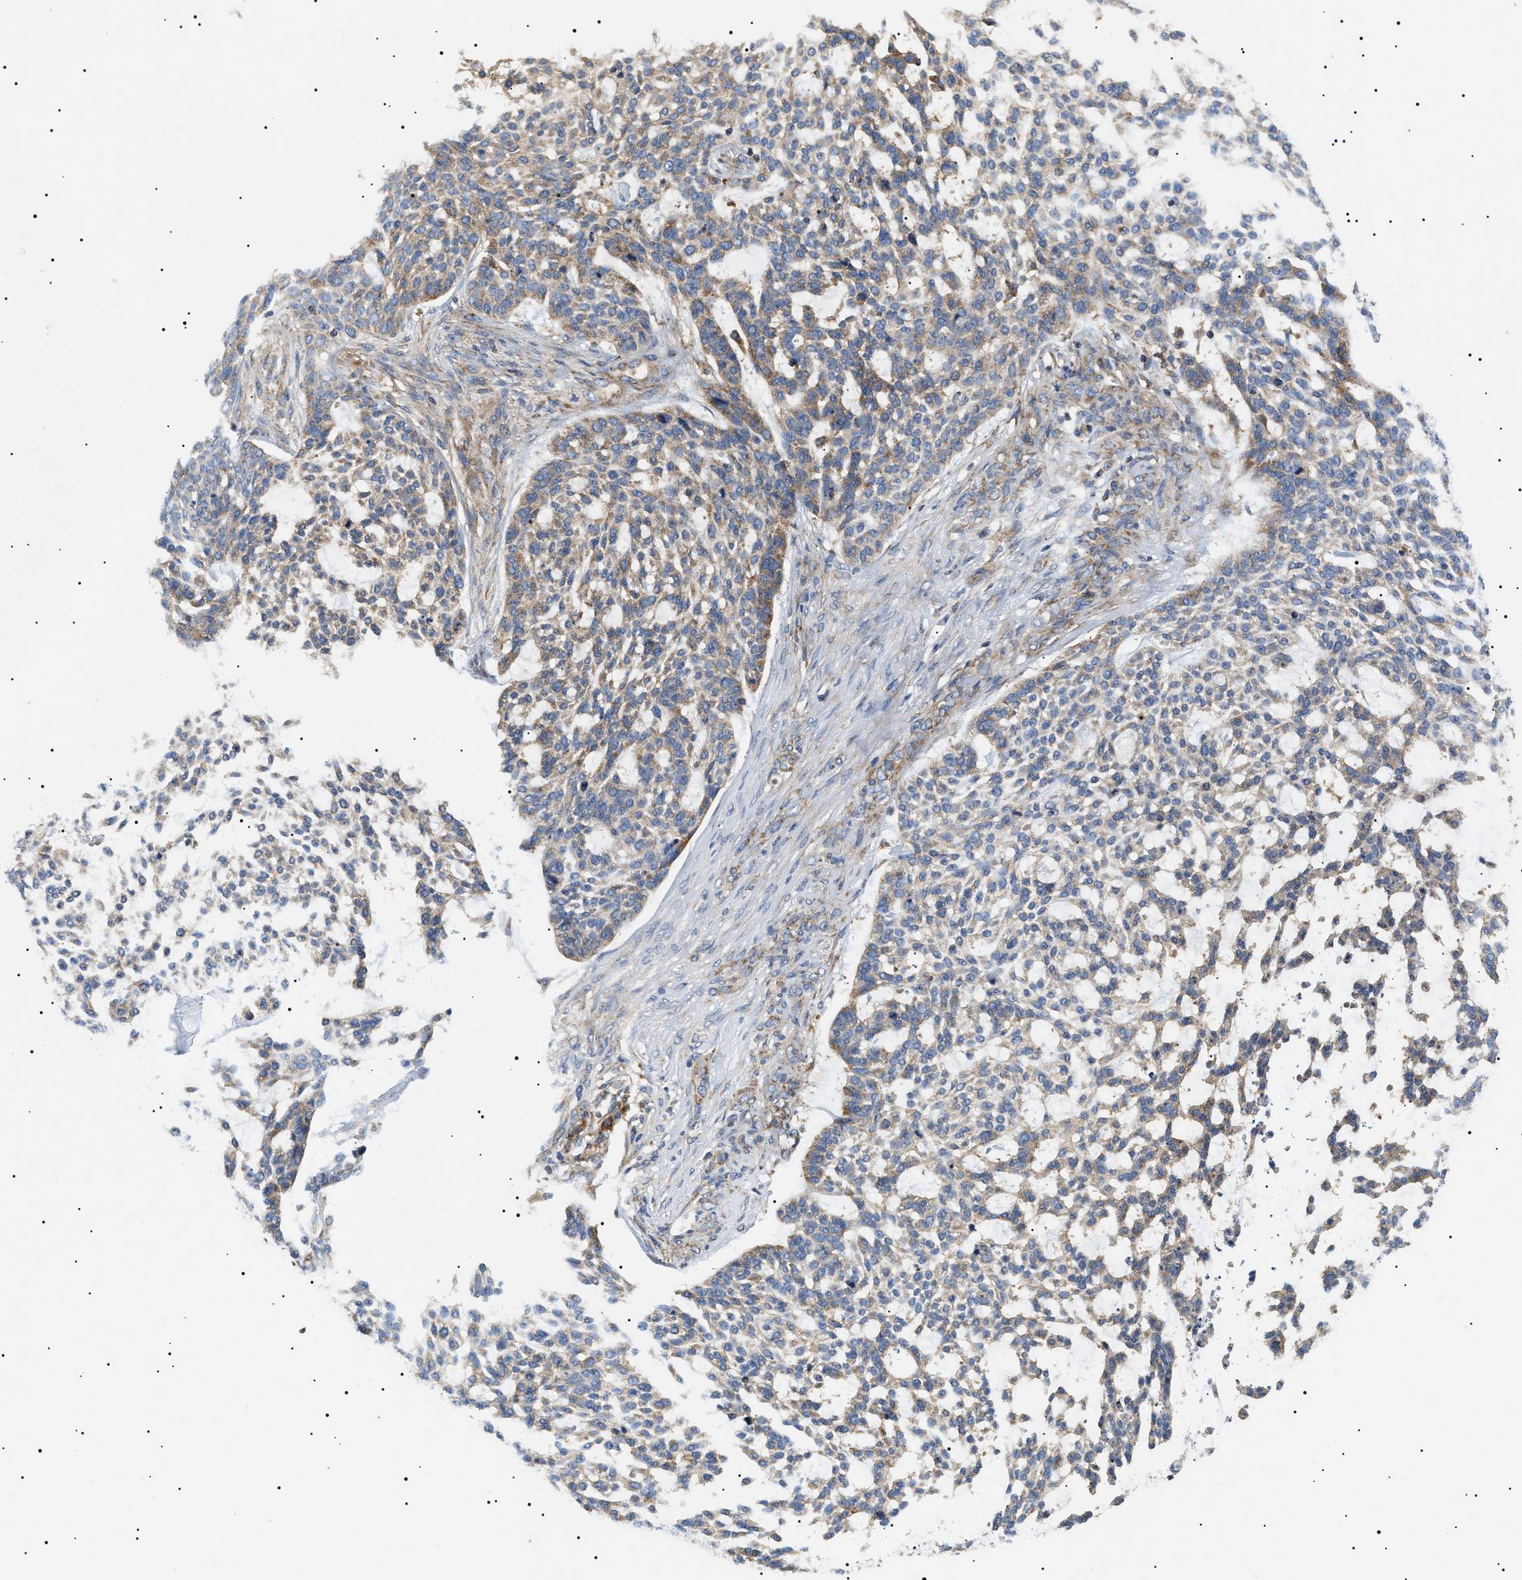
{"staining": {"intensity": "weak", "quantity": "25%-75%", "location": "cytoplasmic/membranous"}, "tissue": "skin cancer", "cell_type": "Tumor cells", "image_type": "cancer", "snomed": [{"axis": "morphology", "description": "Basal cell carcinoma"}, {"axis": "topography", "description": "Skin"}], "caption": "Skin basal cell carcinoma was stained to show a protein in brown. There is low levels of weak cytoplasmic/membranous expression in about 25%-75% of tumor cells.", "gene": "OXSM", "patient": {"sex": "female", "age": 64}}